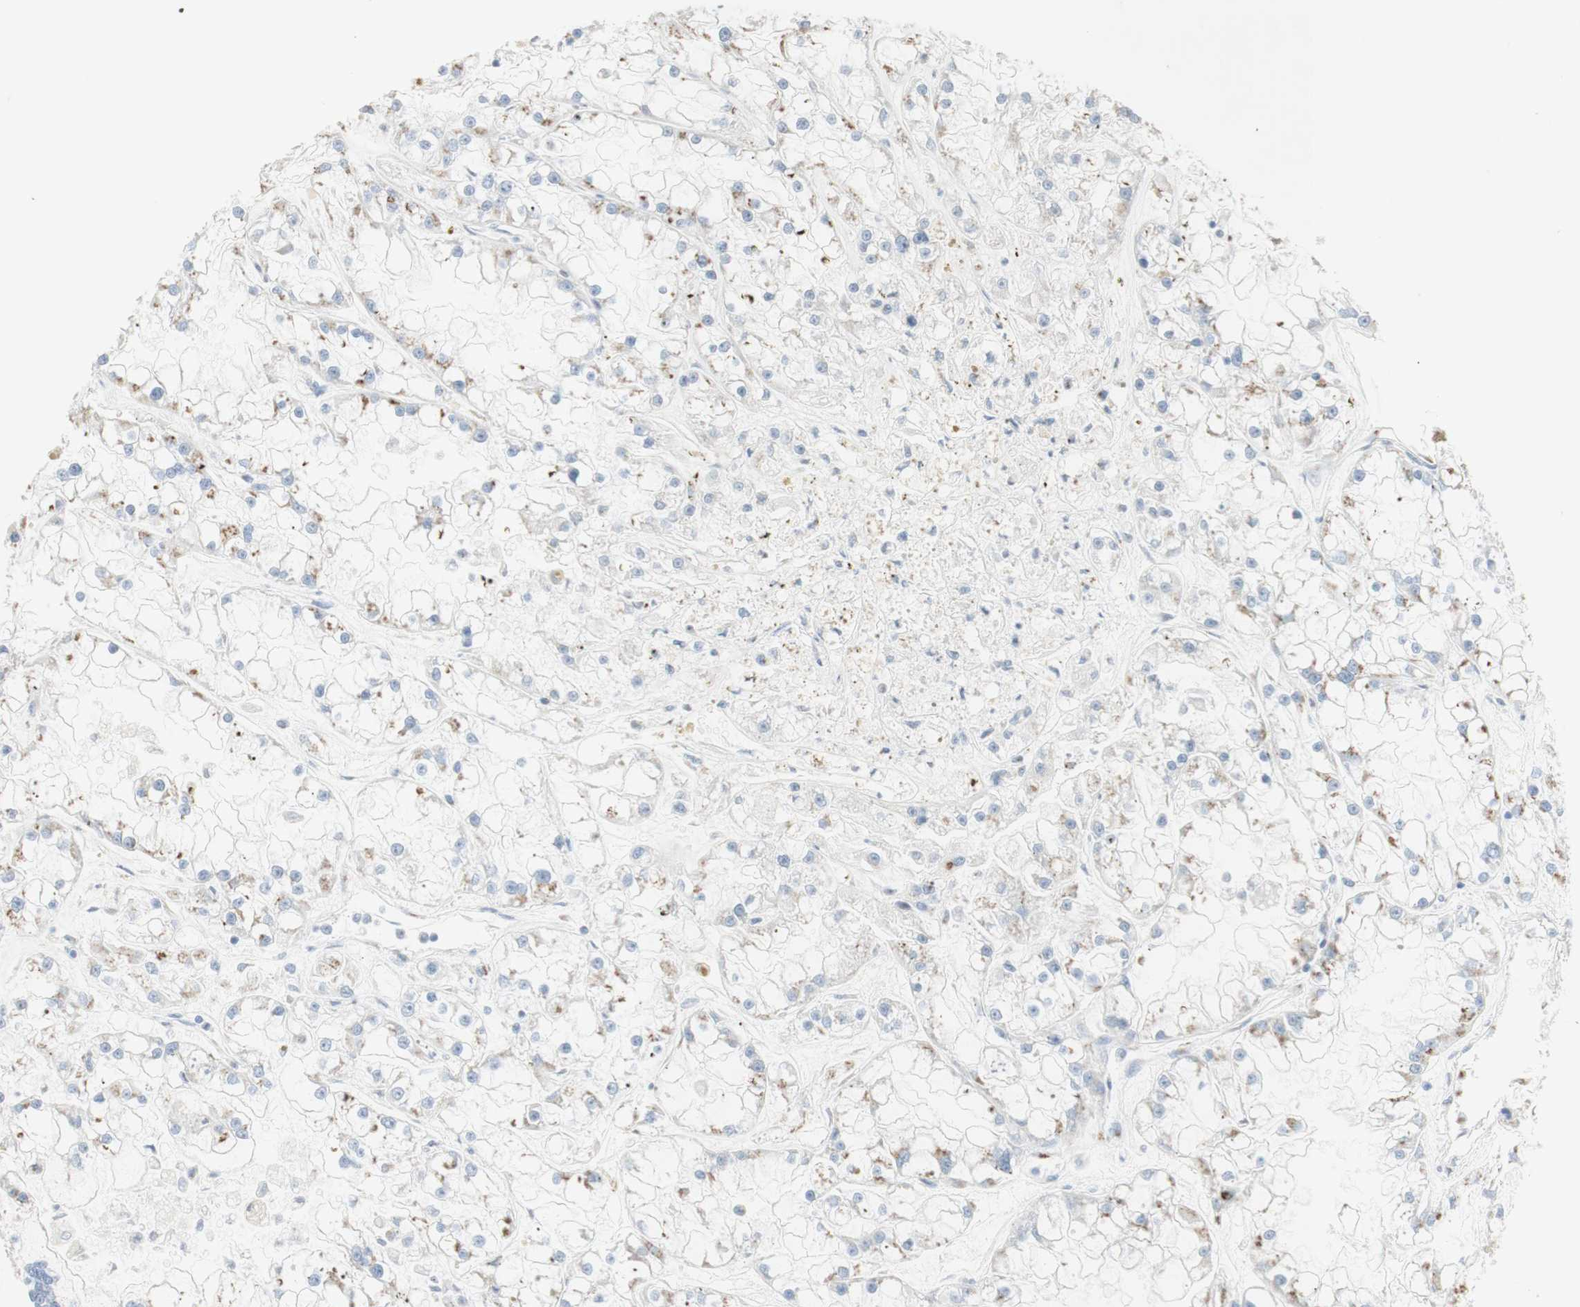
{"staining": {"intensity": "weak", "quantity": "25%-75%", "location": "cytoplasmic/membranous"}, "tissue": "renal cancer", "cell_type": "Tumor cells", "image_type": "cancer", "snomed": [{"axis": "morphology", "description": "Adenocarcinoma, NOS"}, {"axis": "topography", "description": "Kidney"}], "caption": "Weak cytoplasmic/membranous staining is appreciated in approximately 25%-75% of tumor cells in renal cancer.", "gene": "MANEA", "patient": {"sex": "female", "age": 52}}